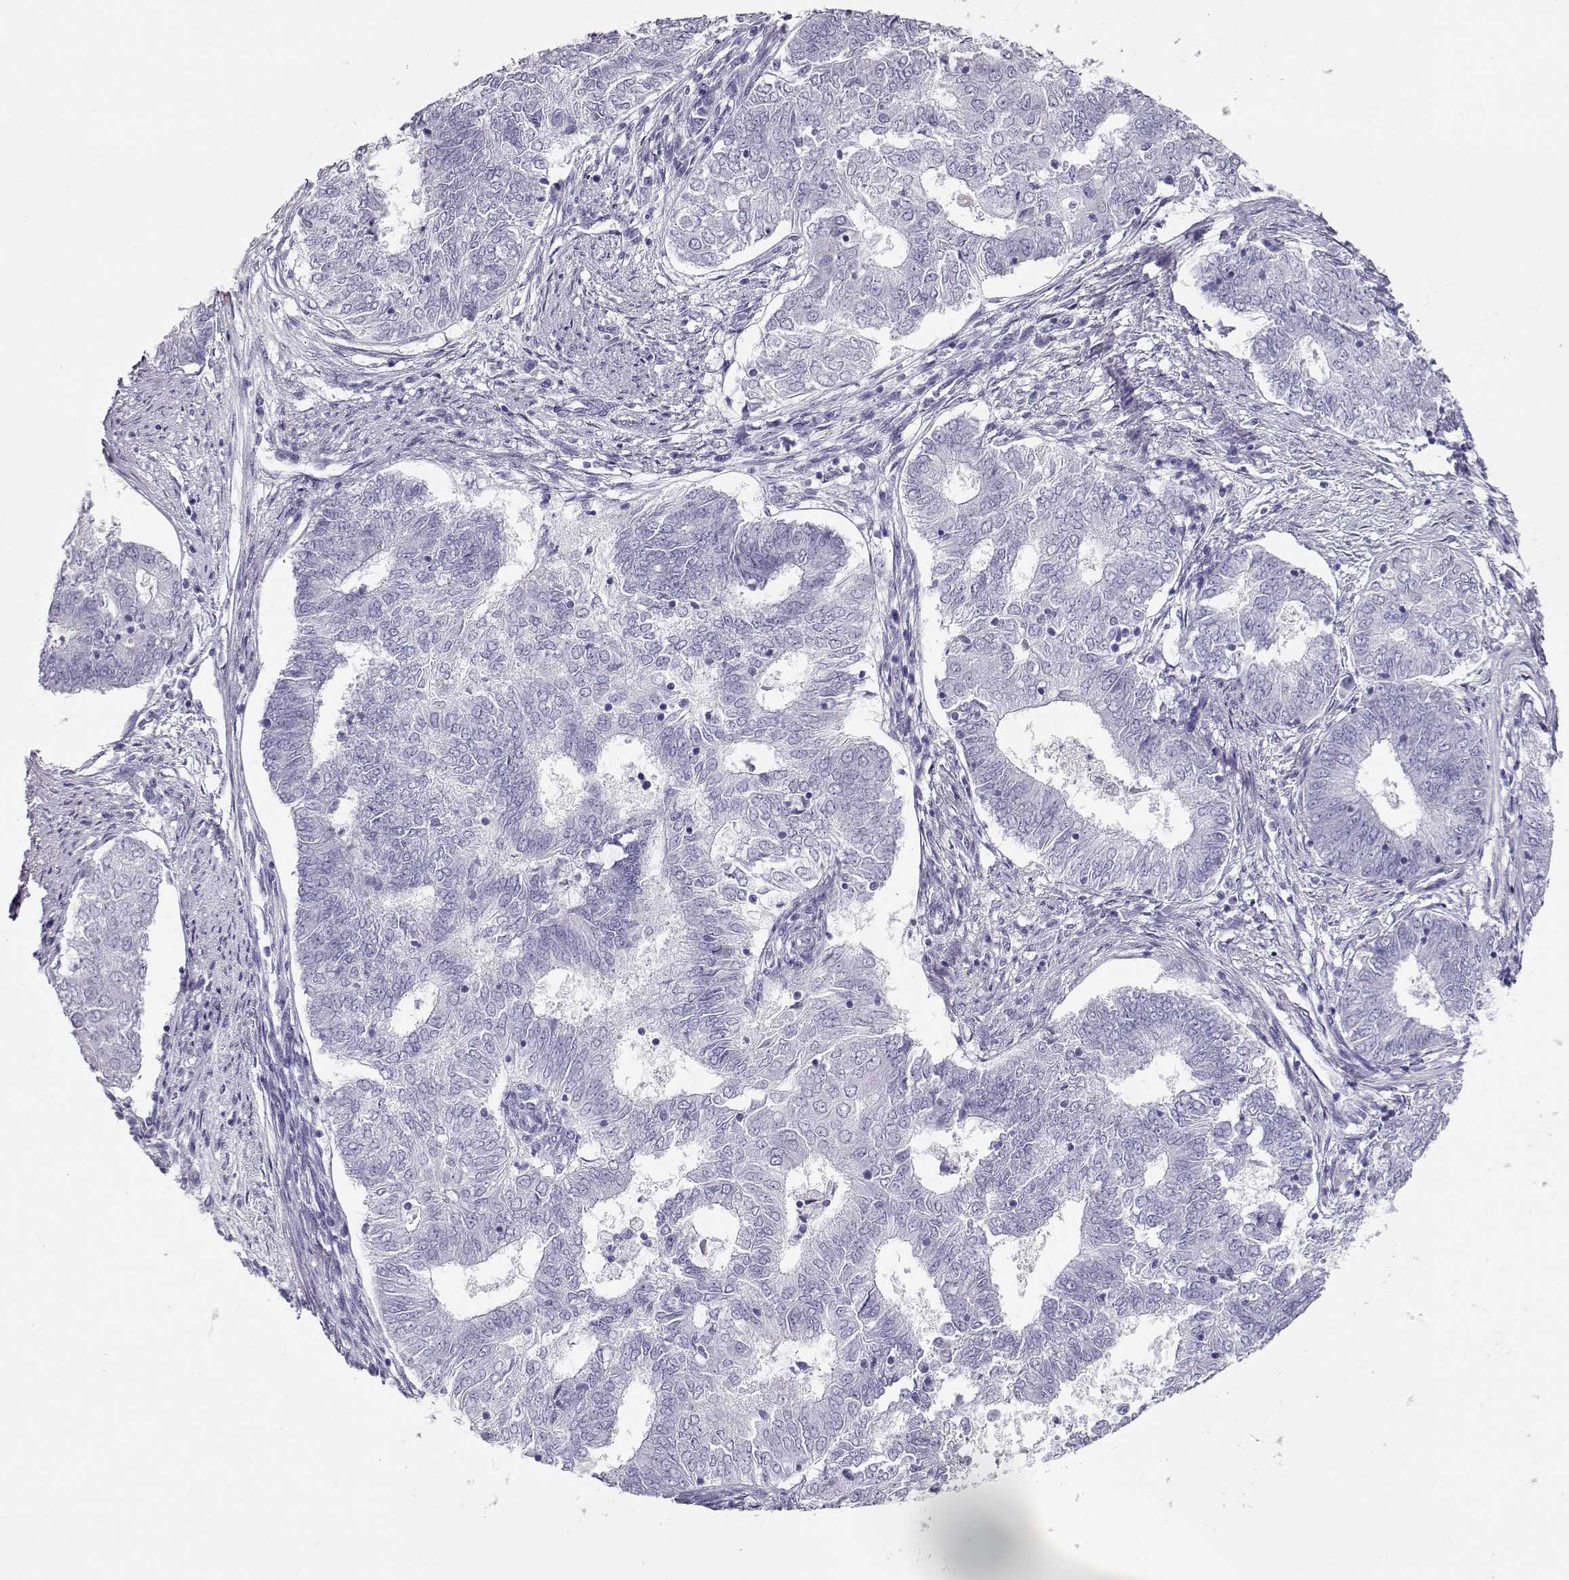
{"staining": {"intensity": "negative", "quantity": "none", "location": "none"}, "tissue": "endometrial cancer", "cell_type": "Tumor cells", "image_type": "cancer", "snomed": [{"axis": "morphology", "description": "Adenocarcinoma, NOS"}, {"axis": "topography", "description": "Endometrium"}], "caption": "A high-resolution histopathology image shows IHC staining of adenocarcinoma (endometrial), which shows no significant positivity in tumor cells.", "gene": "CRX", "patient": {"sex": "female", "age": 62}}